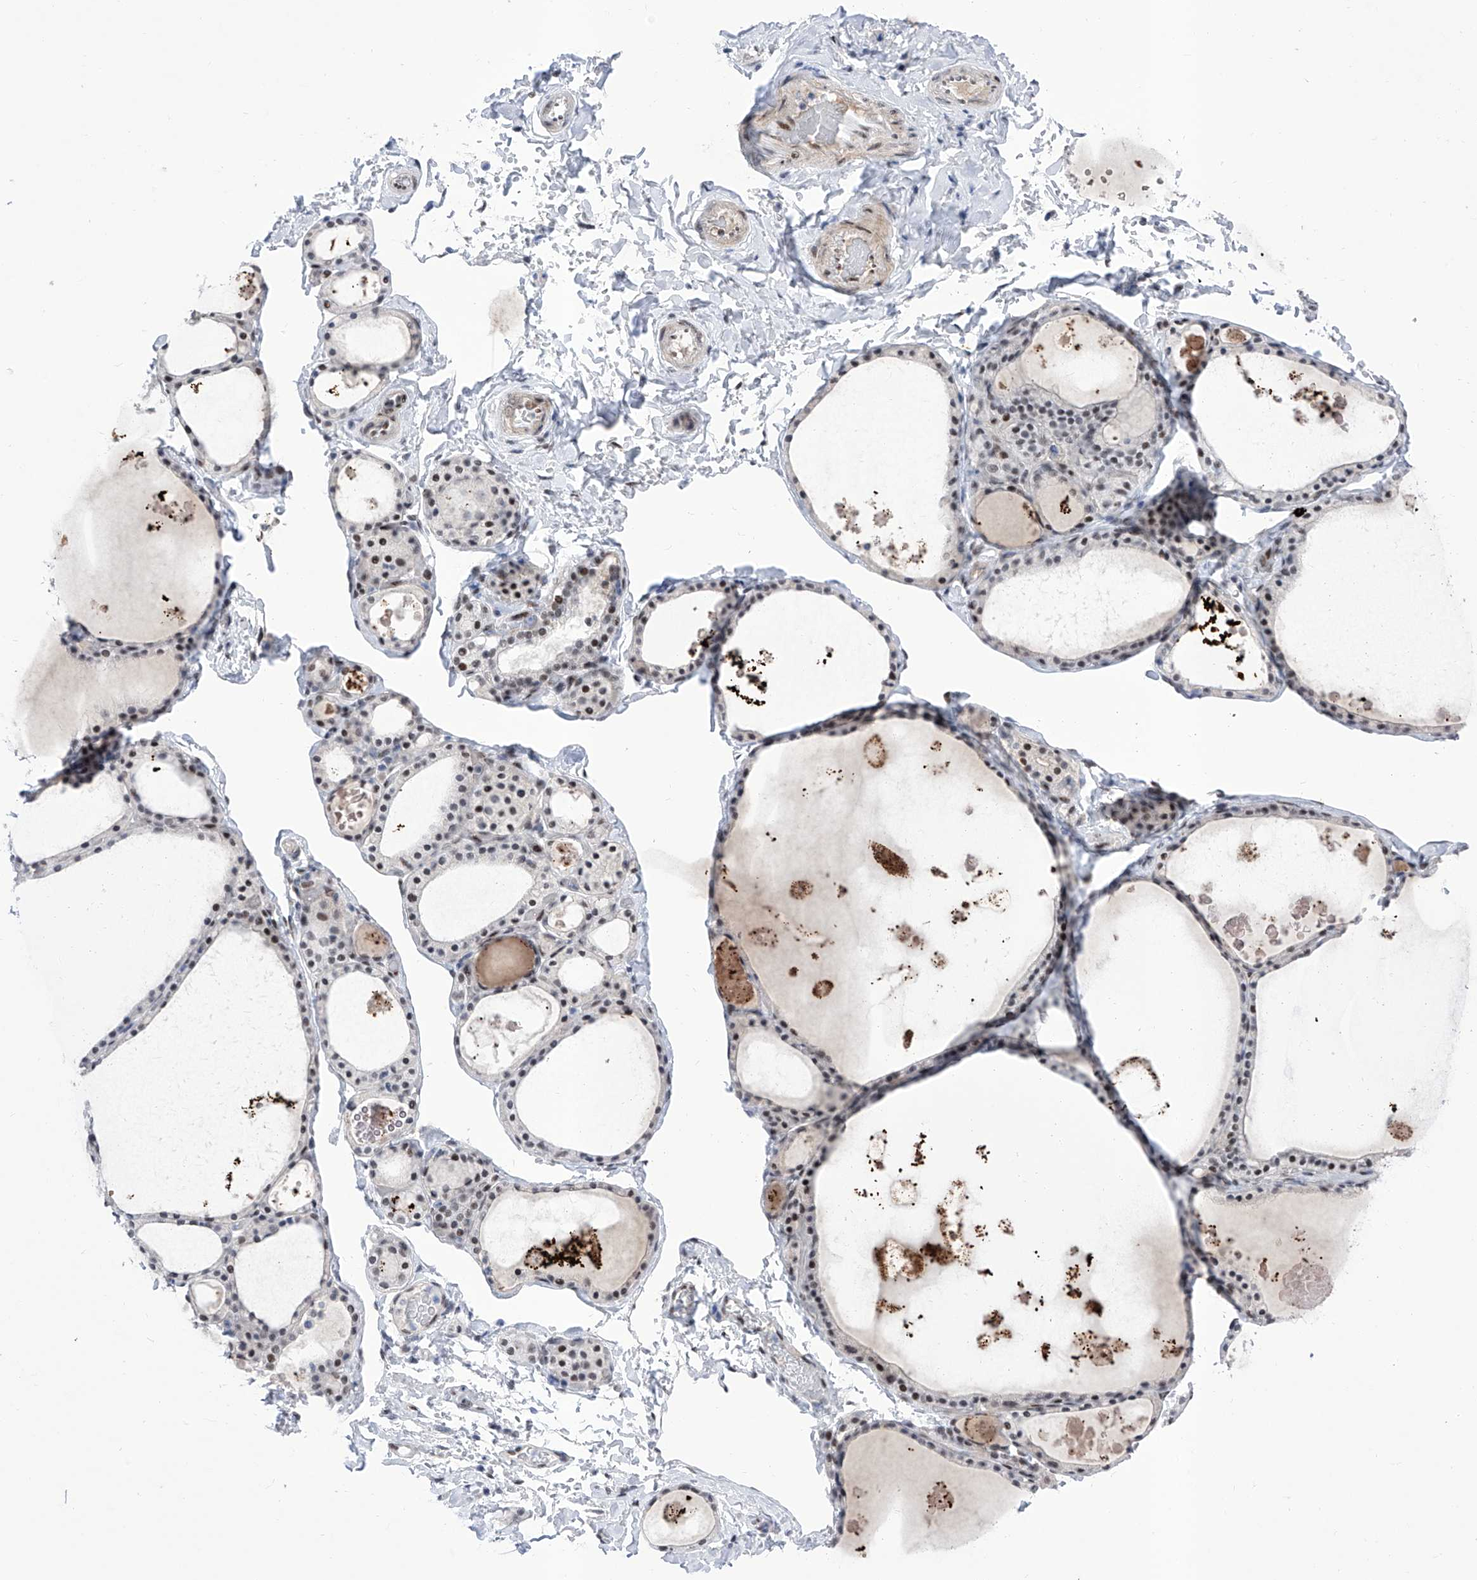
{"staining": {"intensity": "moderate", "quantity": "25%-75%", "location": "nuclear"}, "tissue": "thyroid gland", "cell_type": "Glandular cells", "image_type": "normal", "snomed": [{"axis": "morphology", "description": "Normal tissue, NOS"}, {"axis": "topography", "description": "Thyroid gland"}], "caption": "Thyroid gland was stained to show a protein in brown. There is medium levels of moderate nuclear staining in approximately 25%-75% of glandular cells. (Stains: DAB (3,3'-diaminobenzidine) in brown, nuclei in blue, Microscopy: brightfield microscopy at high magnification).", "gene": "ATN1", "patient": {"sex": "male", "age": 56}}